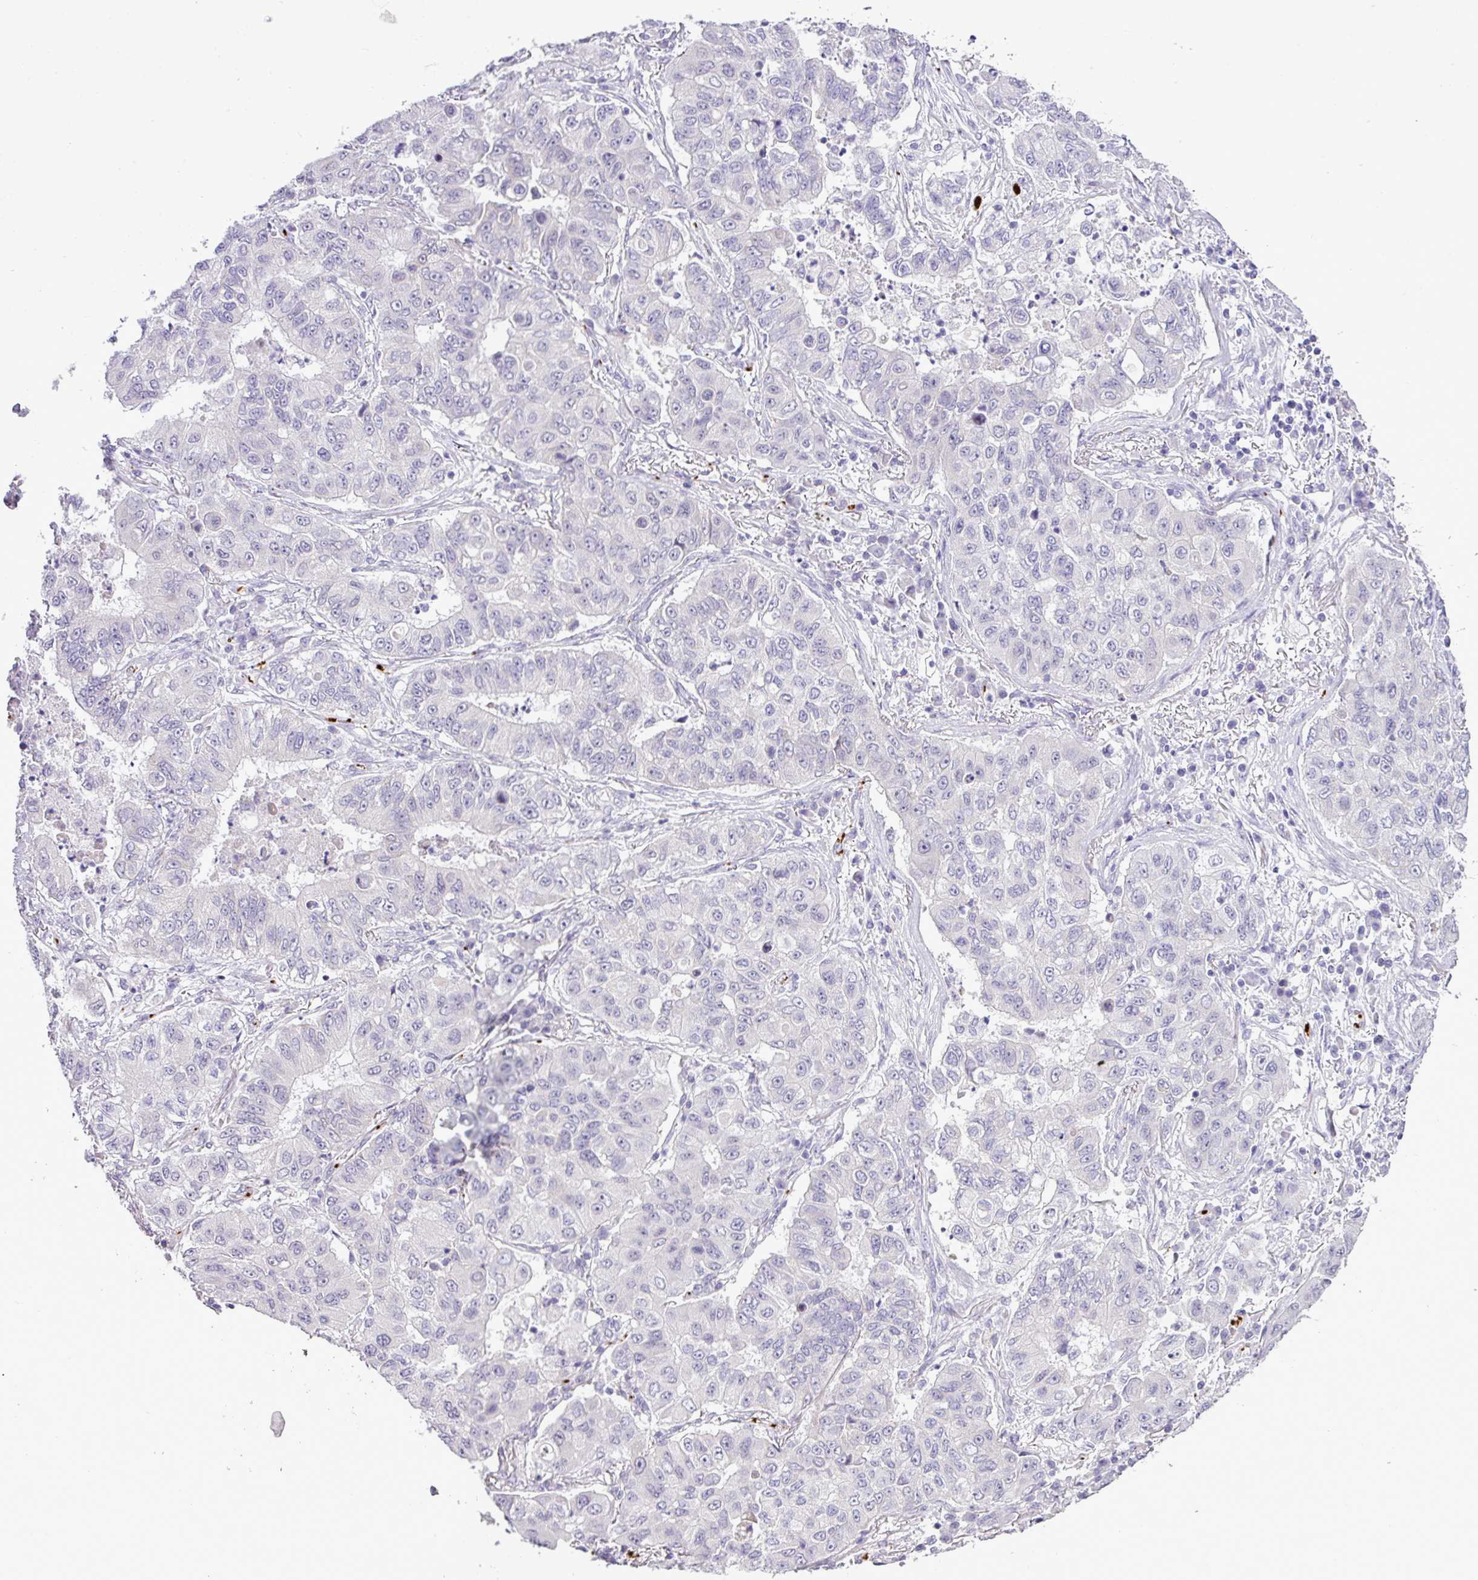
{"staining": {"intensity": "negative", "quantity": "none", "location": "none"}, "tissue": "lung cancer", "cell_type": "Tumor cells", "image_type": "cancer", "snomed": [{"axis": "morphology", "description": "Squamous cell carcinoma, NOS"}, {"axis": "topography", "description": "Lung"}], "caption": "The image exhibits no significant positivity in tumor cells of lung squamous cell carcinoma. (DAB (3,3'-diaminobenzidine) immunohistochemistry with hematoxylin counter stain).", "gene": "CMTM5", "patient": {"sex": "male", "age": 74}}